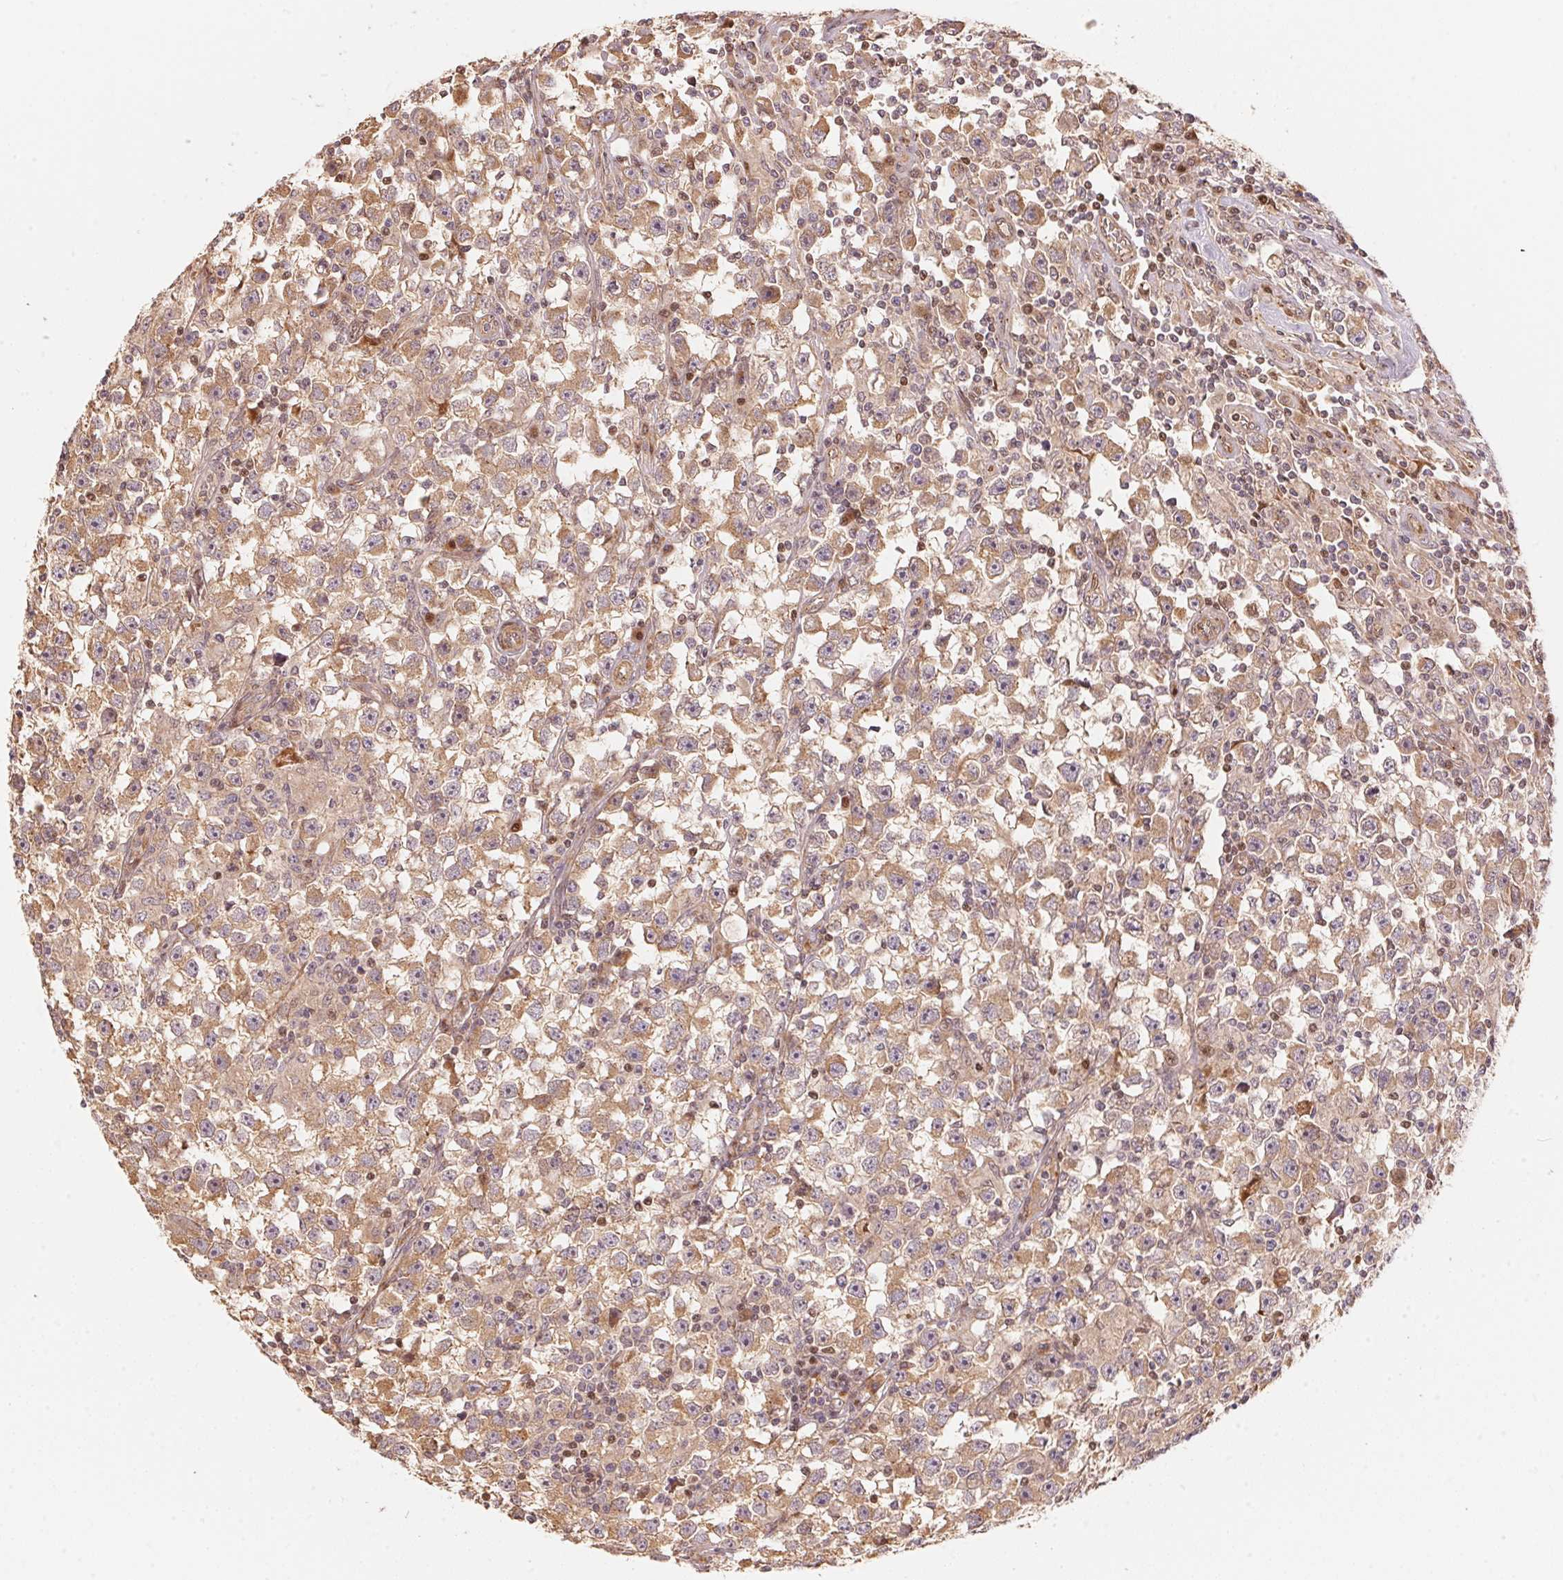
{"staining": {"intensity": "moderate", "quantity": ">75%", "location": "cytoplasmic/membranous"}, "tissue": "testis cancer", "cell_type": "Tumor cells", "image_type": "cancer", "snomed": [{"axis": "morphology", "description": "Seminoma, NOS"}, {"axis": "topography", "description": "Testis"}], "caption": "A high-resolution photomicrograph shows immunohistochemistry (IHC) staining of testis cancer, which shows moderate cytoplasmic/membranous expression in about >75% of tumor cells.", "gene": "TNIP2", "patient": {"sex": "male", "age": 33}}